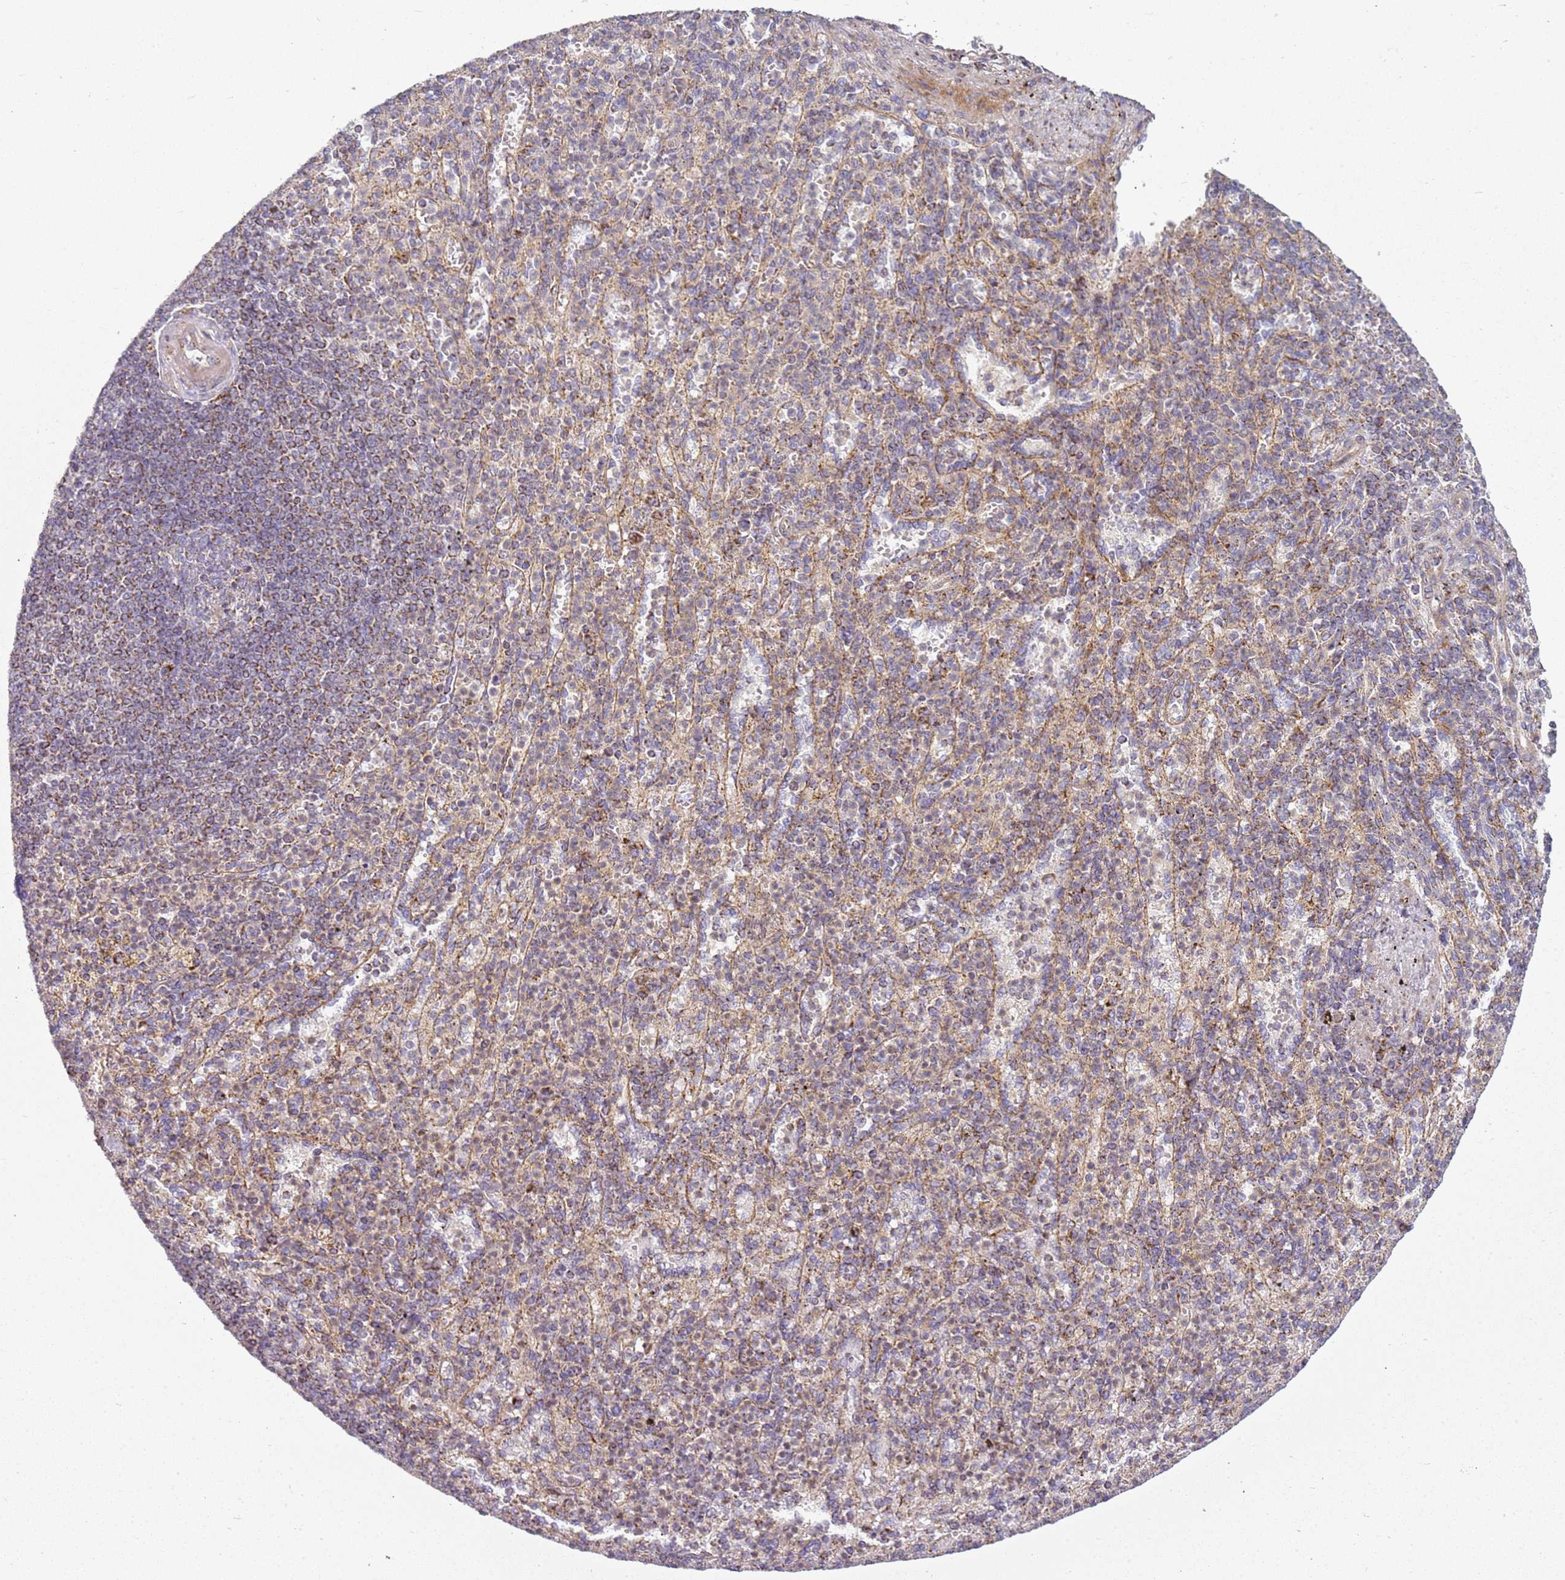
{"staining": {"intensity": "weak", "quantity": ">75%", "location": "cytoplasmic/membranous"}, "tissue": "spleen", "cell_type": "Cells in red pulp", "image_type": "normal", "snomed": [{"axis": "morphology", "description": "Normal tissue, NOS"}, {"axis": "topography", "description": "Spleen"}], "caption": "Protein expression analysis of normal human spleen reveals weak cytoplasmic/membranous positivity in about >75% of cells in red pulp.", "gene": "TMEM200C", "patient": {"sex": "female", "age": 74}}